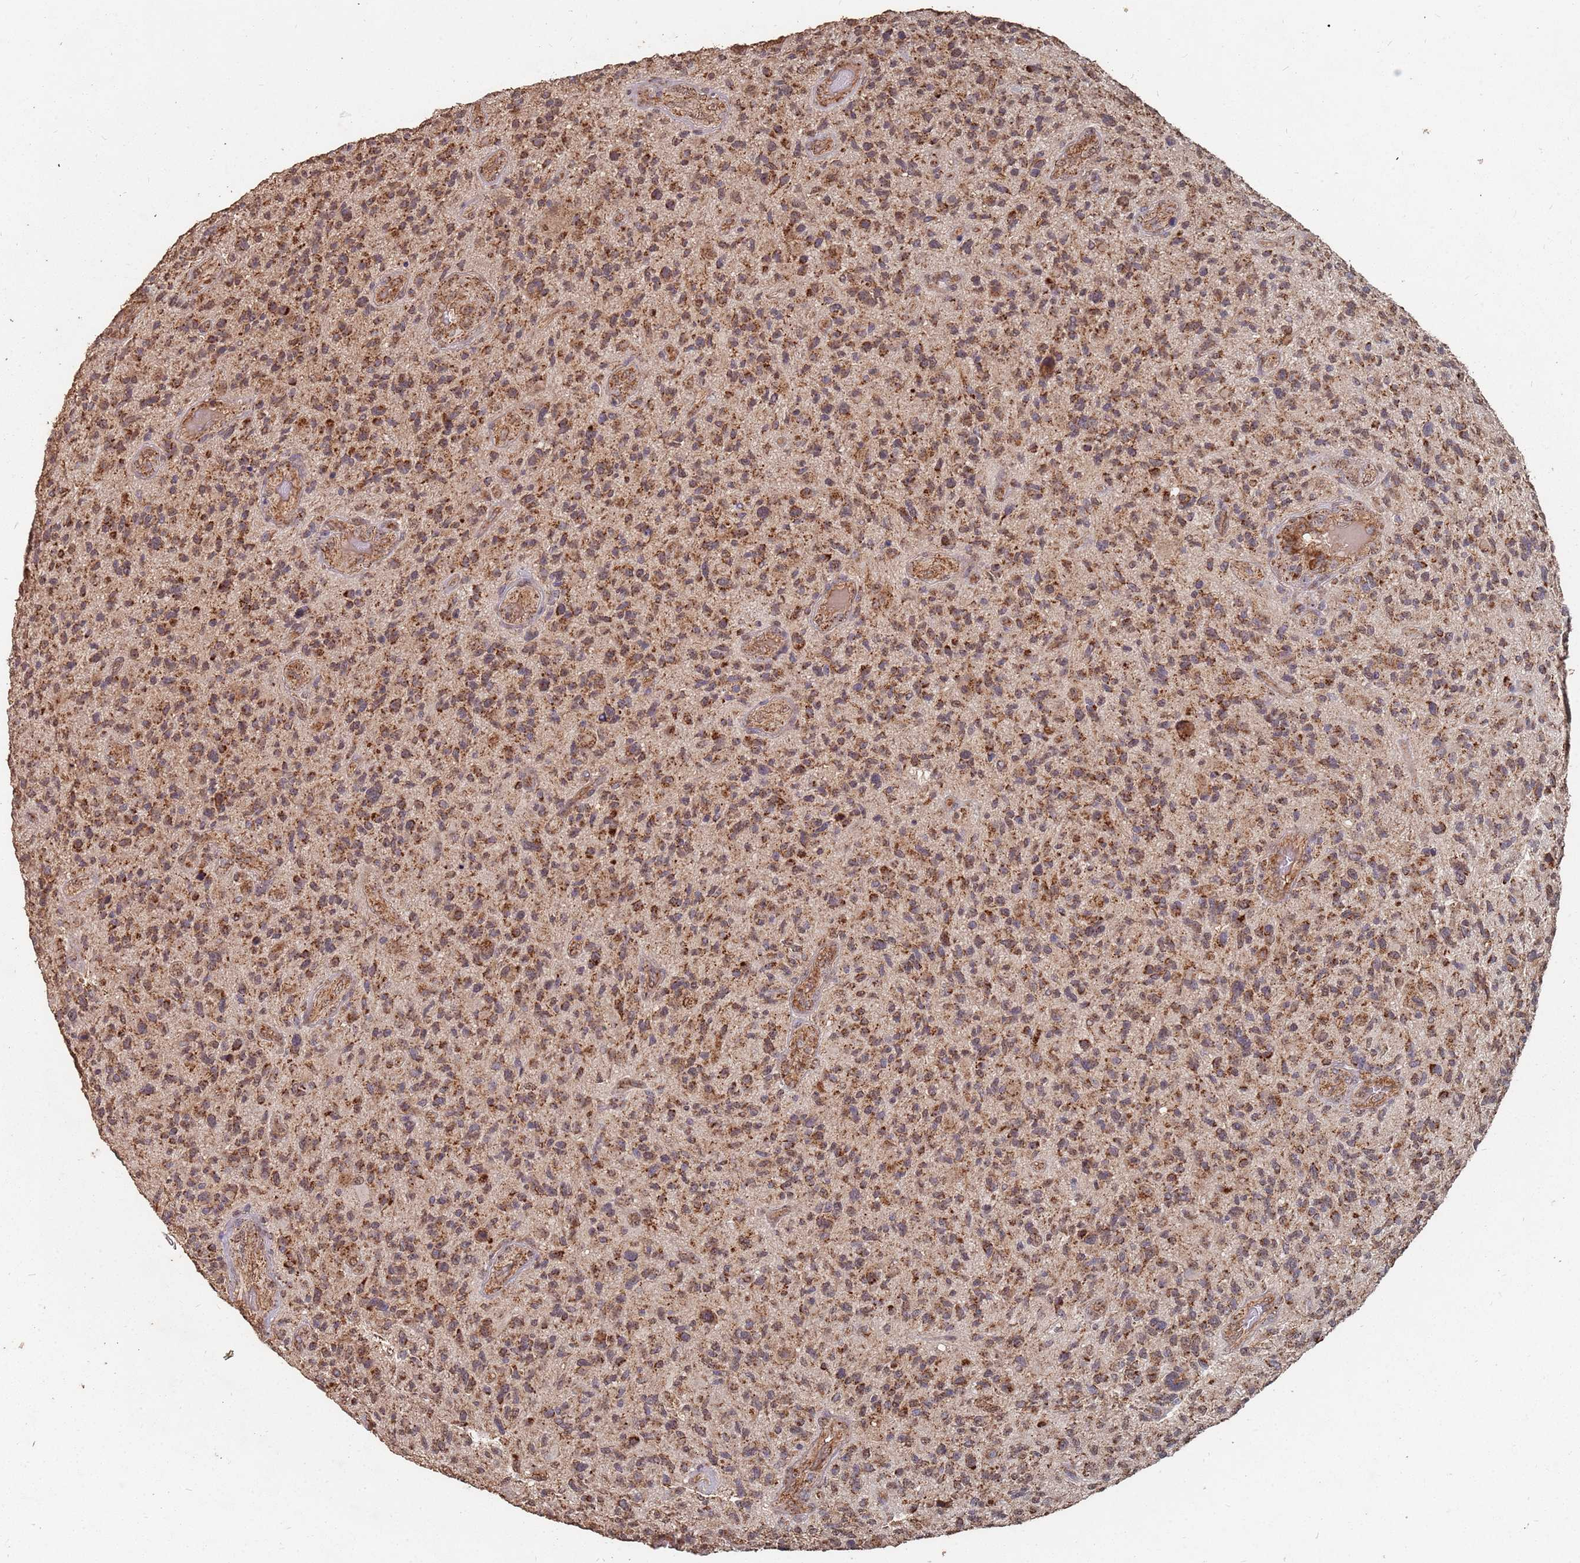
{"staining": {"intensity": "moderate", "quantity": ">75%", "location": "cytoplasmic/membranous,nuclear"}, "tissue": "glioma", "cell_type": "Tumor cells", "image_type": "cancer", "snomed": [{"axis": "morphology", "description": "Glioma, malignant, High grade"}, {"axis": "topography", "description": "Brain"}], "caption": "Human malignant glioma (high-grade) stained with a brown dye demonstrates moderate cytoplasmic/membranous and nuclear positive expression in approximately >75% of tumor cells.", "gene": "PRORP", "patient": {"sex": "male", "age": 47}}